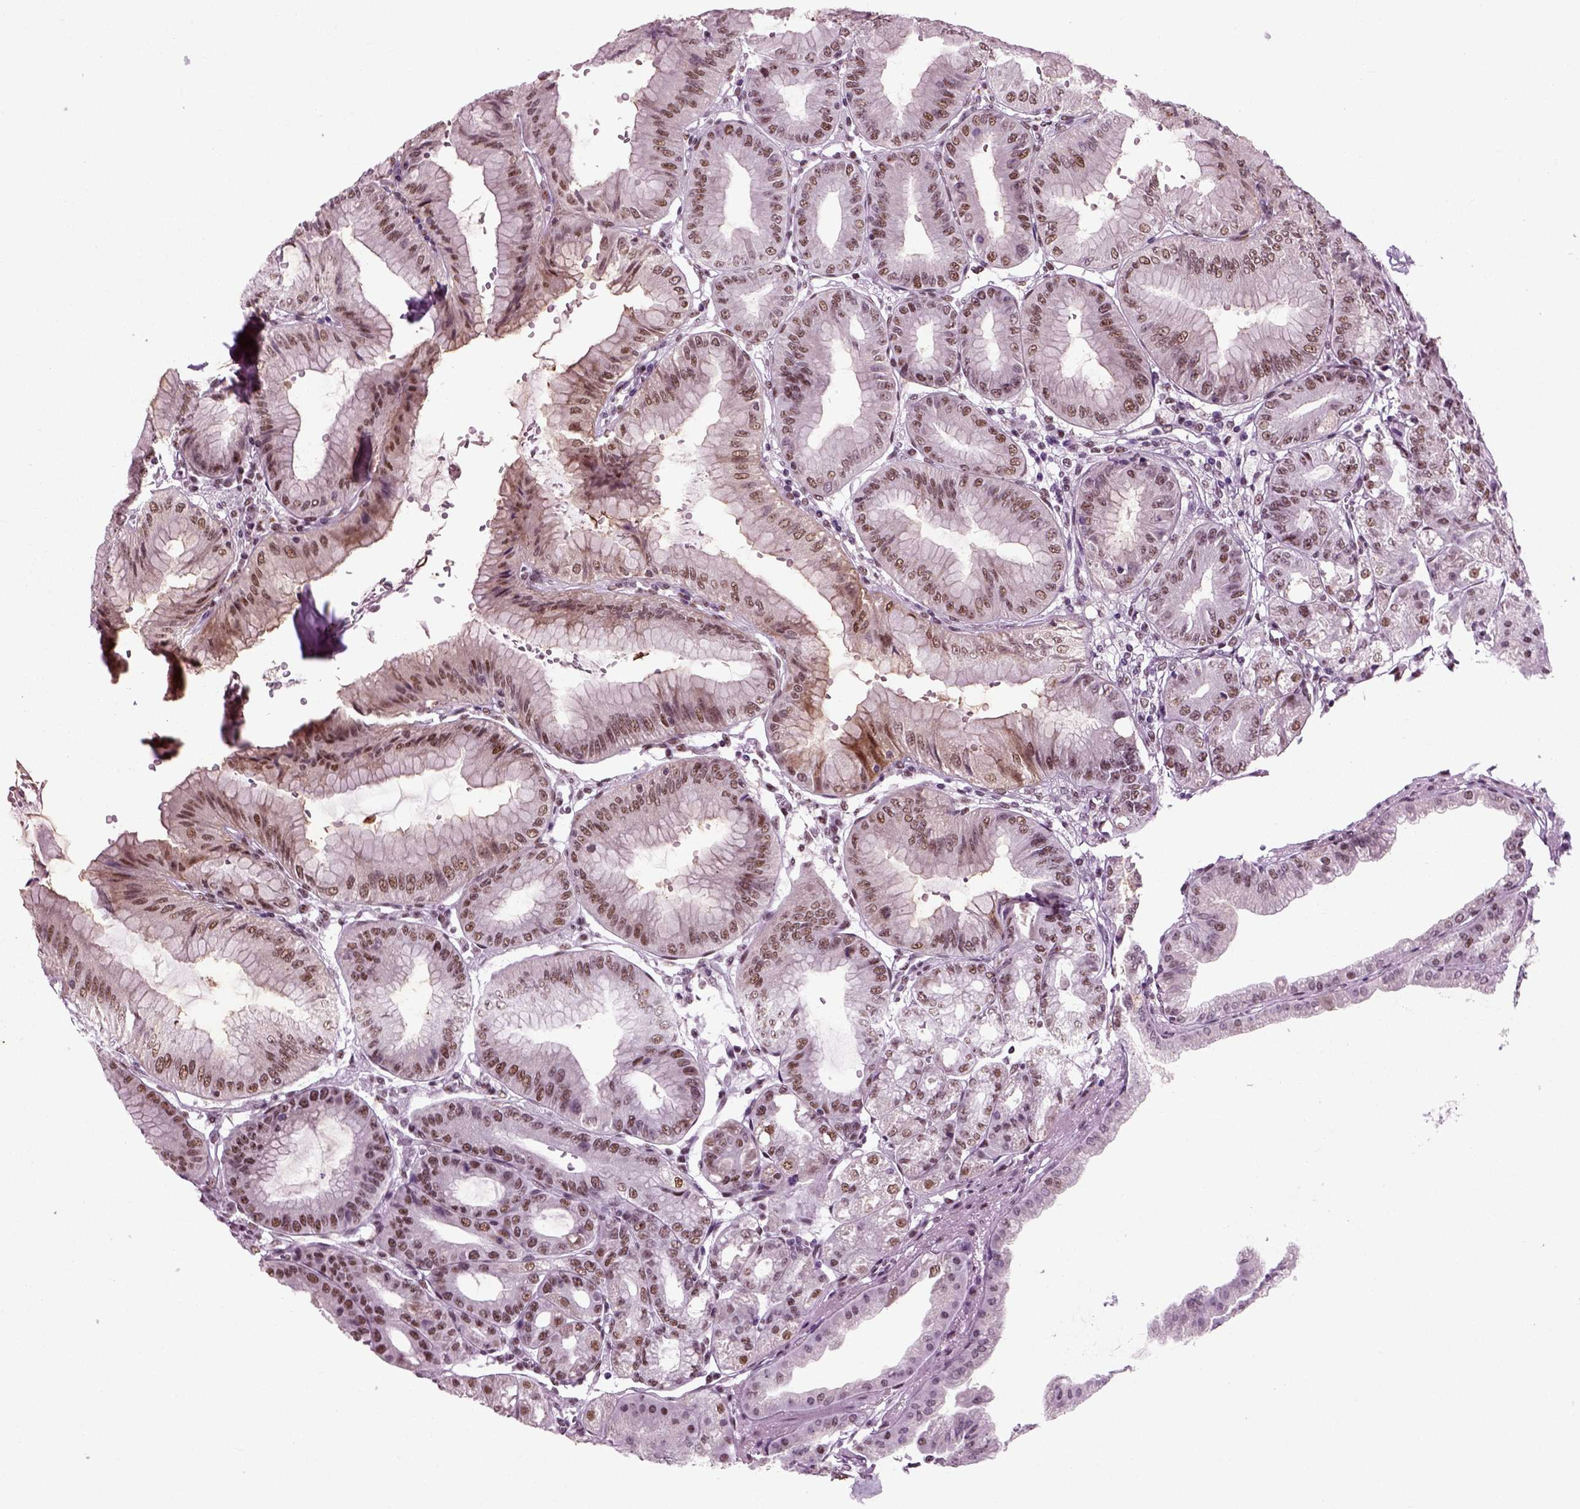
{"staining": {"intensity": "moderate", "quantity": "25%-75%", "location": "nuclear"}, "tissue": "stomach", "cell_type": "Glandular cells", "image_type": "normal", "snomed": [{"axis": "morphology", "description": "Normal tissue, NOS"}, {"axis": "topography", "description": "Stomach"}], "caption": "The image displays immunohistochemical staining of normal stomach. There is moderate nuclear staining is identified in about 25%-75% of glandular cells.", "gene": "RCOR3", "patient": {"sex": "male", "age": 71}}